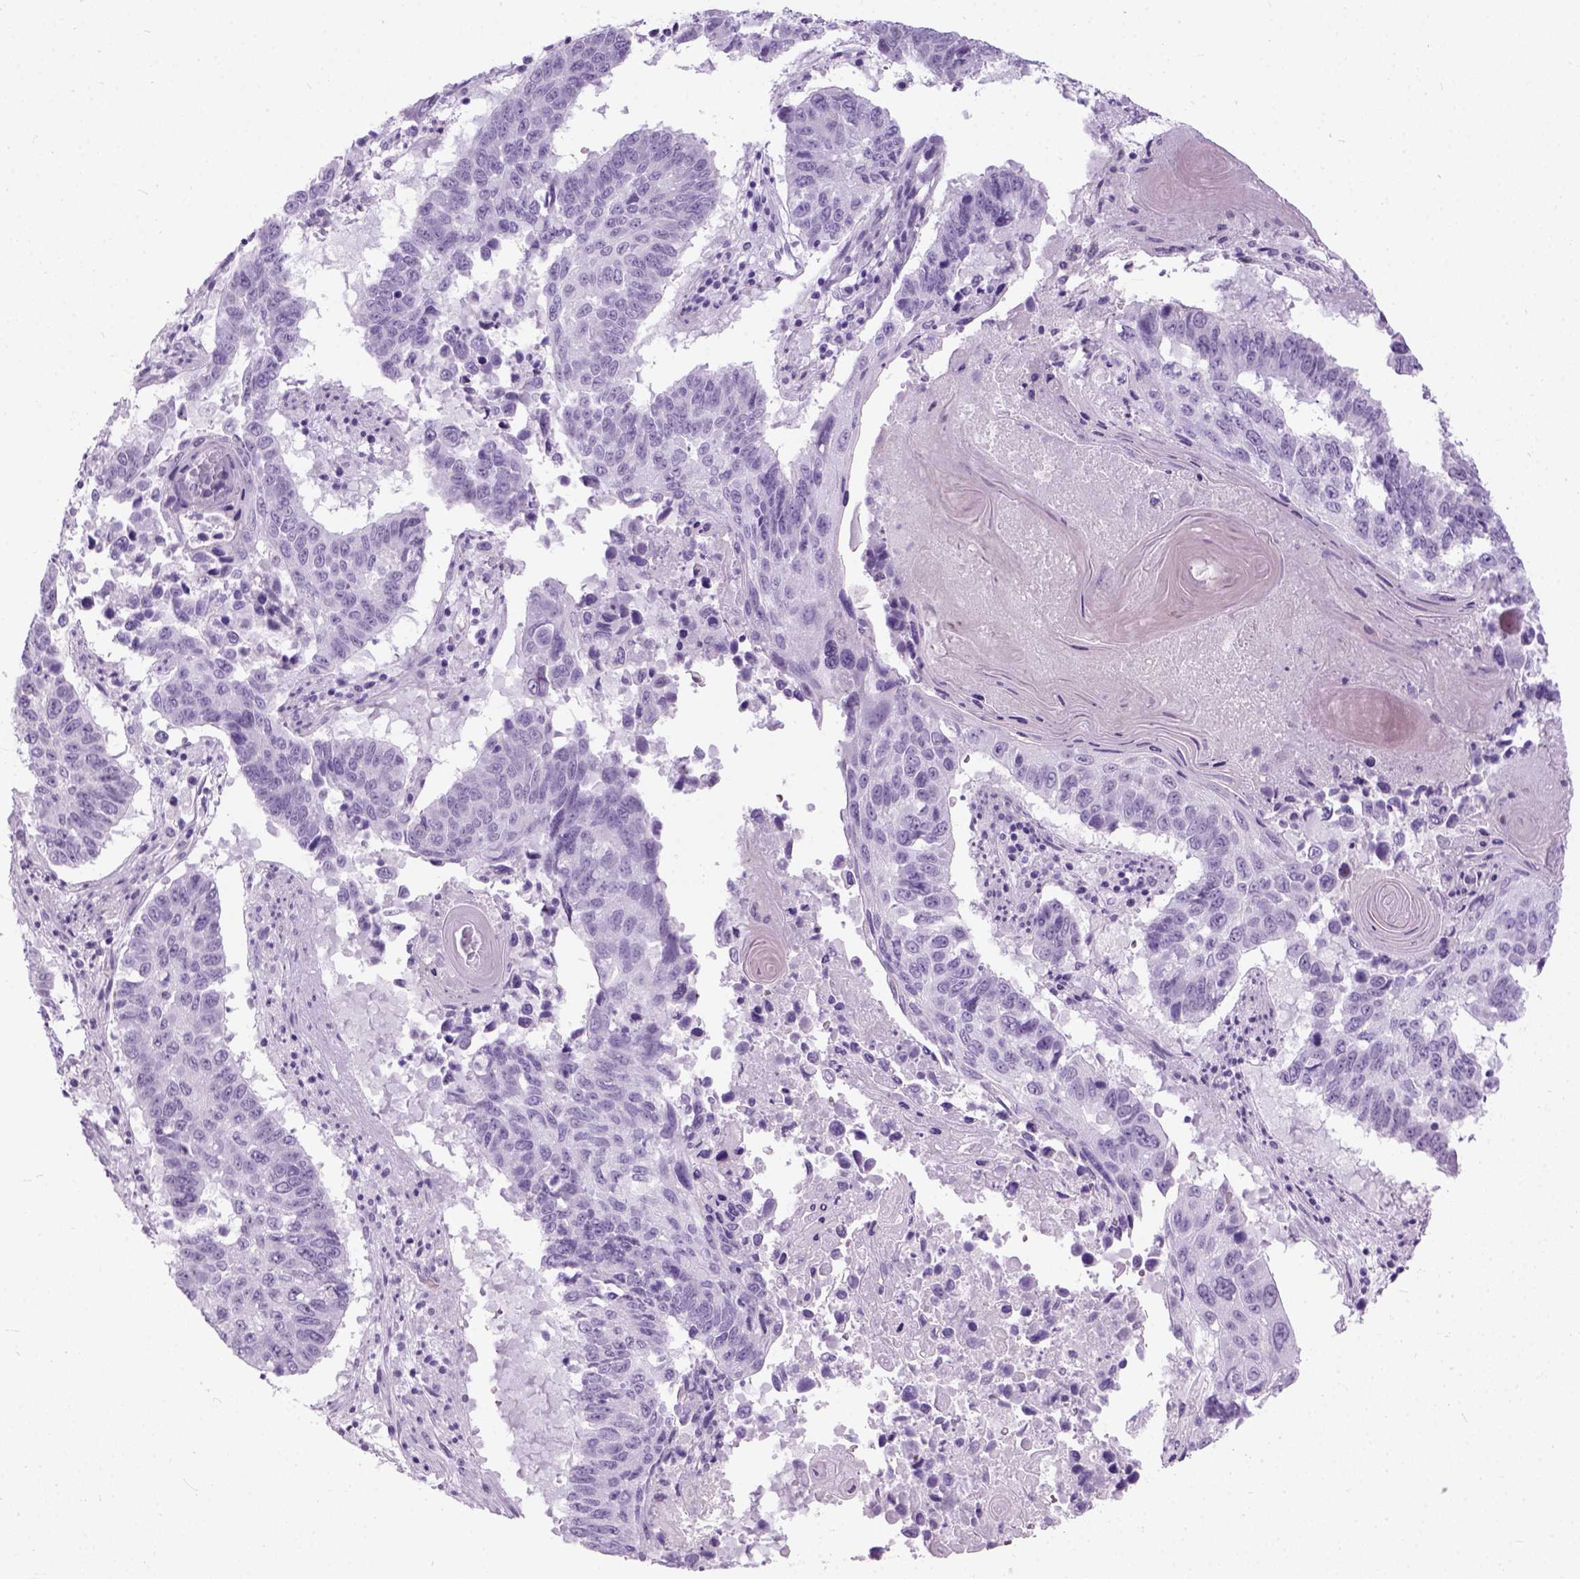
{"staining": {"intensity": "negative", "quantity": "none", "location": "none"}, "tissue": "lung cancer", "cell_type": "Tumor cells", "image_type": "cancer", "snomed": [{"axis": "morphology", "description": "Squamous cell carcinoma, NOS"}, {"axis": "topography", "description": "Lung"}], "caption": "The immunohistochemistry micrograph has no significant positivity in tumor cells of lung squamous cell carcinoma tissue. (Brightfield microscopy of DAB (3,3'-diaminobenzidine) immunohistochemistry (IHC) at high magnification).", "gene": "AXDND1", "patient": {"sex": "male", "age": 73}}